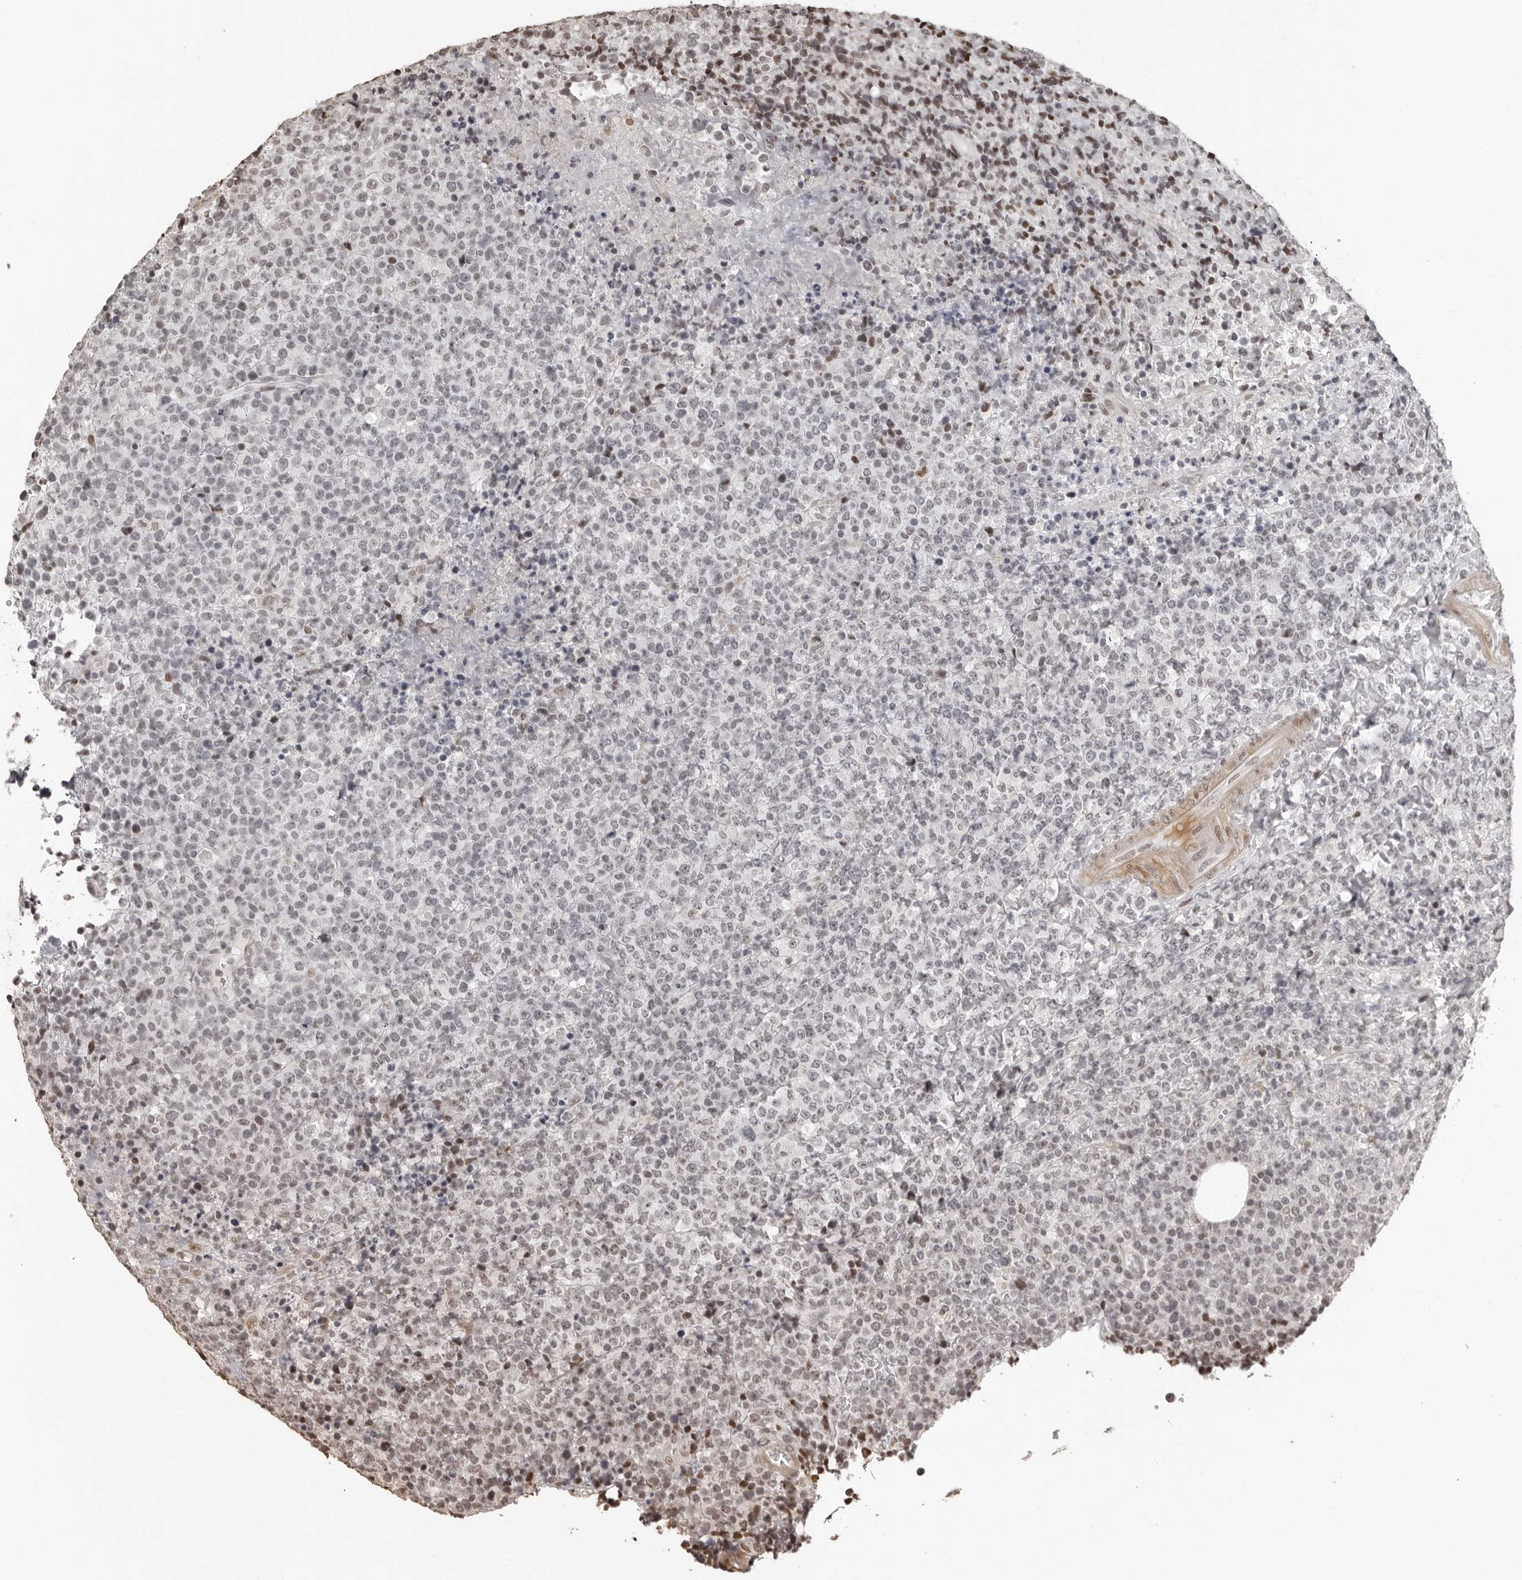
{"staining": {"intensity": "weak", "quantity": "<25%", "location": "nuclear"}, "tissue": "lymphoma", "cell_type": "Tumor cells", "image_type": "cancer", "snomed": [{"axis": "morphology", "description": "Malignant lymphoma, non-Hodgkin's type, High grade"}, {"axis": "topography", "description": "Lymph node"}], "caption": "The histopathology image reveals no staining of tumor cells in lymphoma.", "gene": "ORC1", "patient": {"sex": "male", "age": 13}}